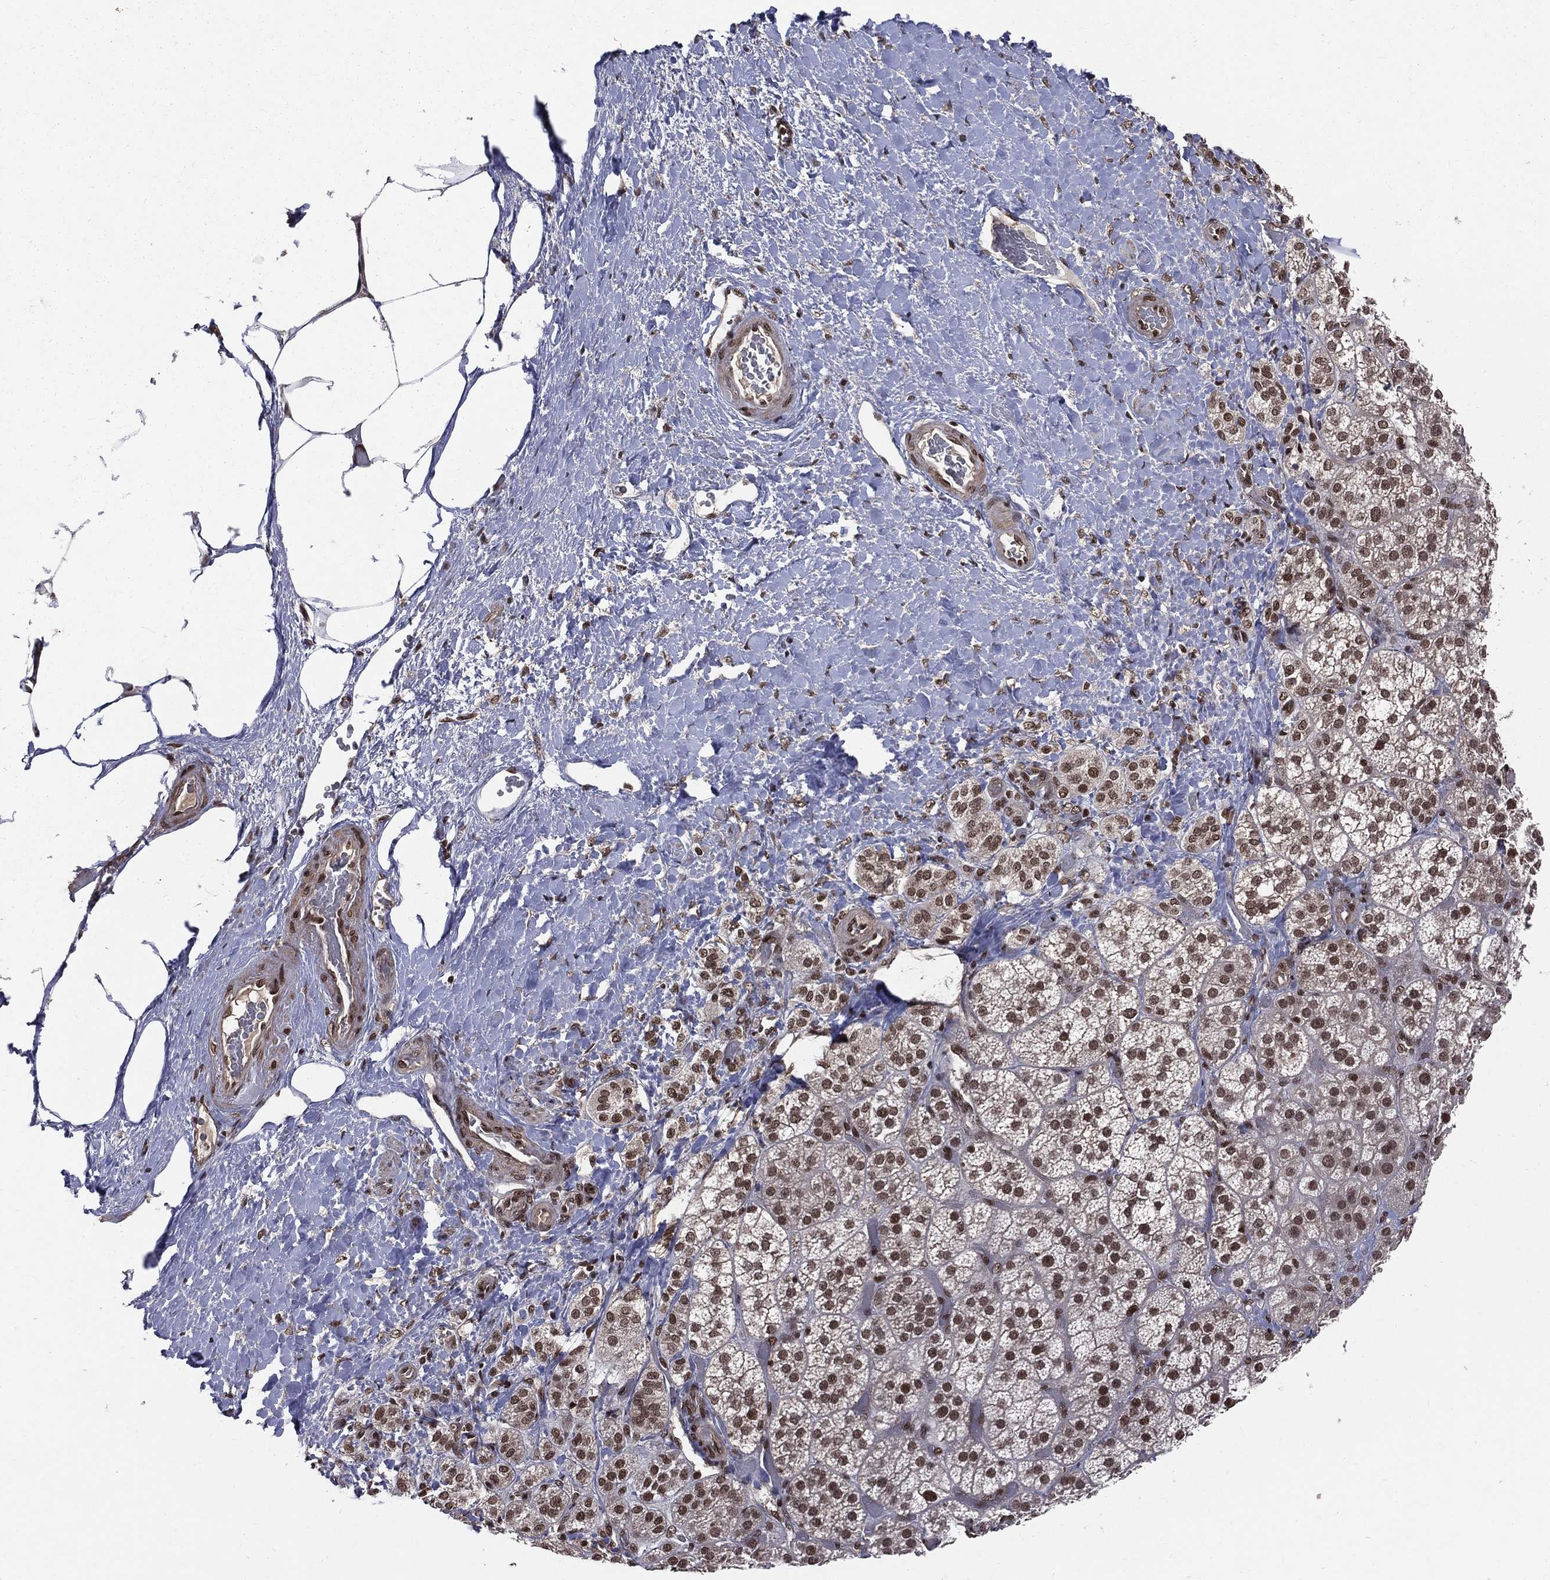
{"staining": {"intensity": "moderate", "quantity": ">75%", "location": "nuclear"}, "tissue": "adrenal gland", "cell_type": "Glandular cells", "image_type": "normal", "snomed": [{"axis": "morphology", "description": "Normal tissue, NOS"}, {"axis": "topography", "description": "Adrenal gland"}], "caption": "Immunohistochemistry of unremarkable human adrenal gland exhibits medium levels of moderate nuclear staining in approximately >75% of glandular cells. (DAB (3,3'-diaminobenzidine) IHC, brown staining for protein, blue staining for nuclei).", "gene": "SMC3", "patient": {"sex": "male", "age": 57}}